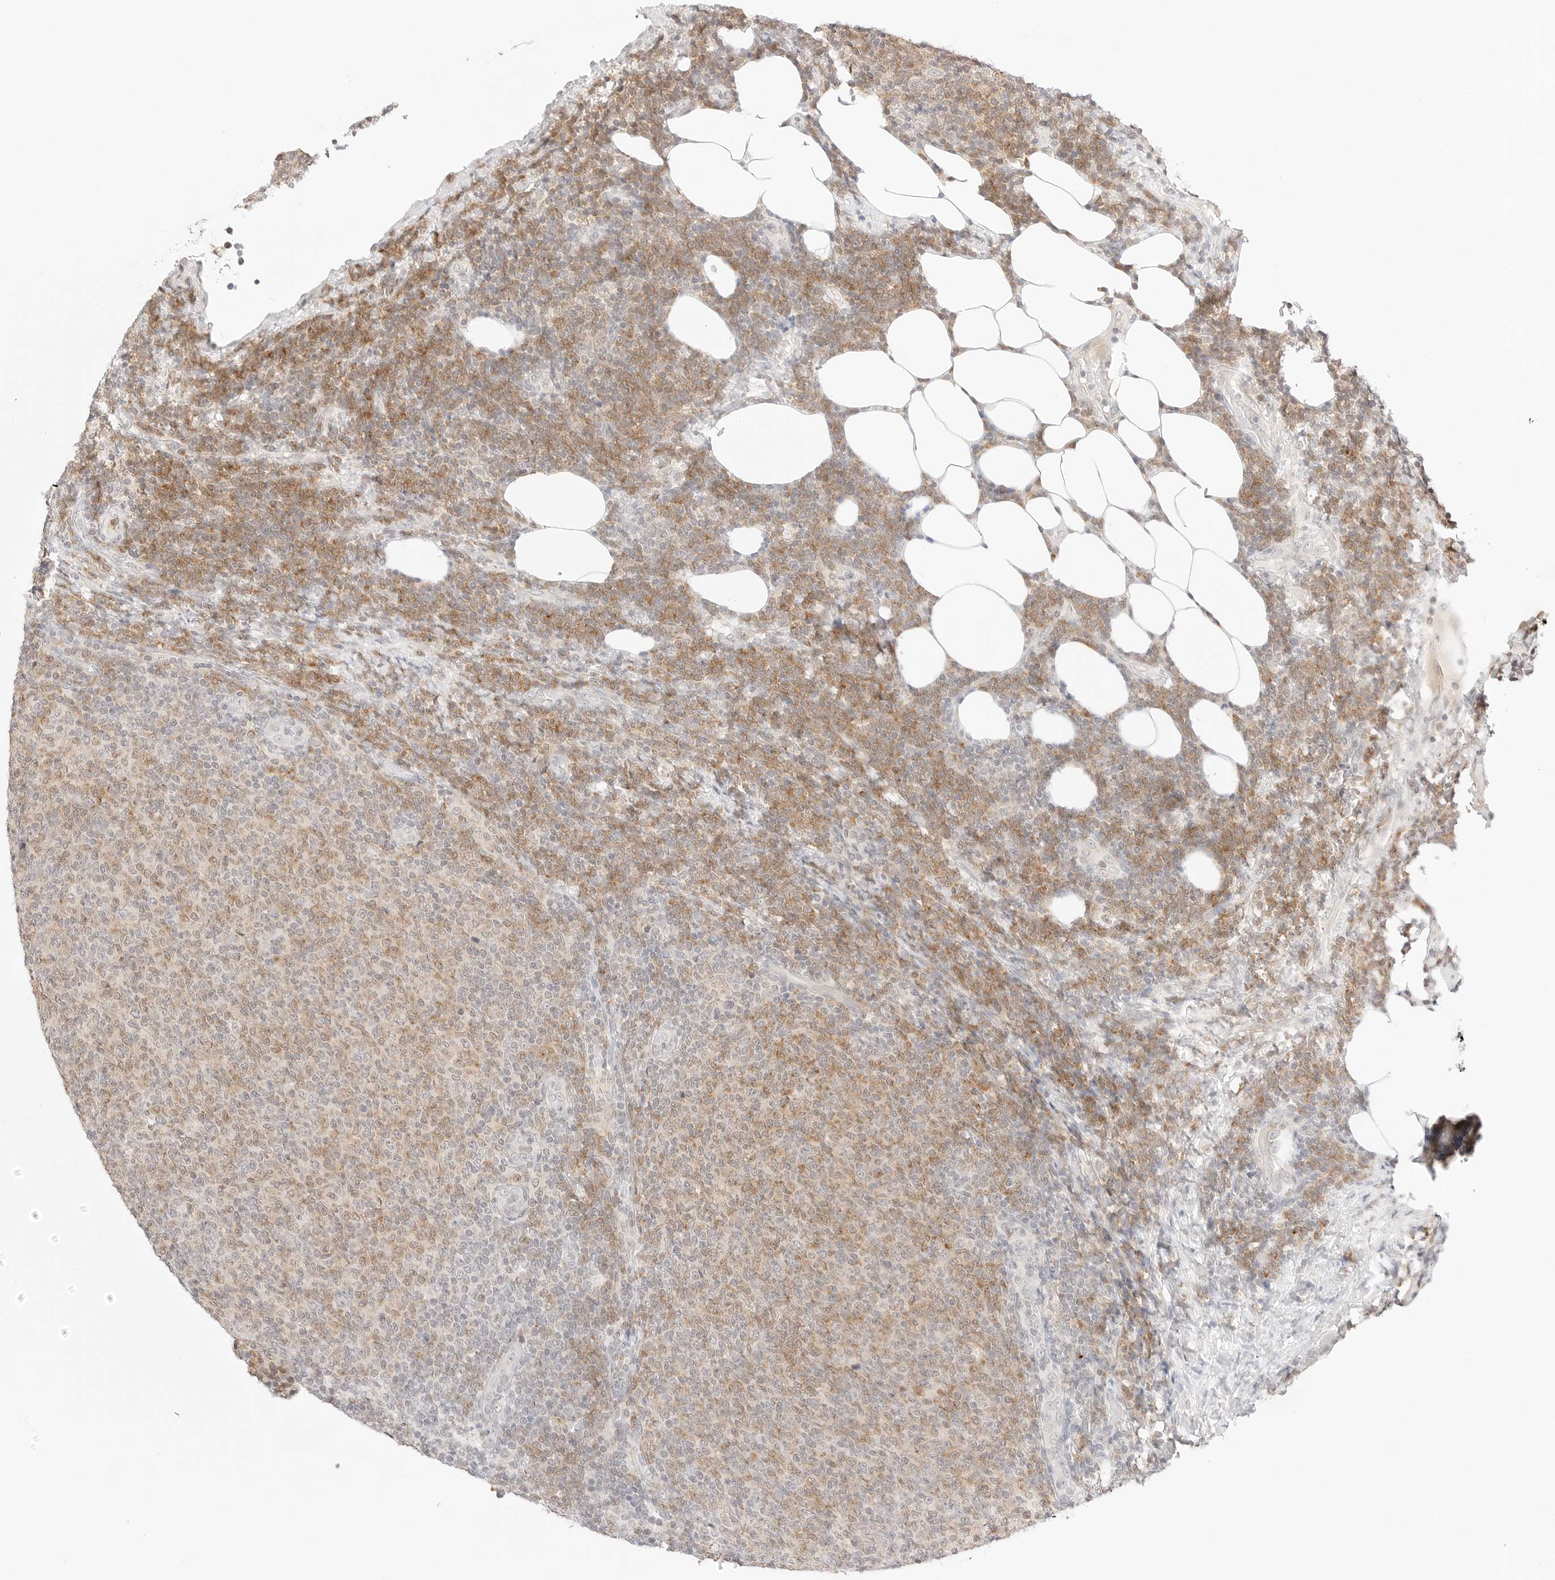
{"staining": {"intensity": "moderate", "quantity": ">75%", "location": "cytoplasmic/membranous"}, "tissue": "lymphoma", "cell_type": "Tumor cells", "image_type": "cancer", "snomed": [{"axis": "morphology", "description": "Malignant lymphoma, non-Hodgkin's type, Low grade"}, {"axis": "topography", "description": "Lymph node"}], "caption": "Lymphoma stained with a brown dye reveals moderate cytoplasmic/membranous positive expression in approximately >75% of tumor cells.", "gene": "GNAS", "patient": {"sex": "male", "age": 66}}